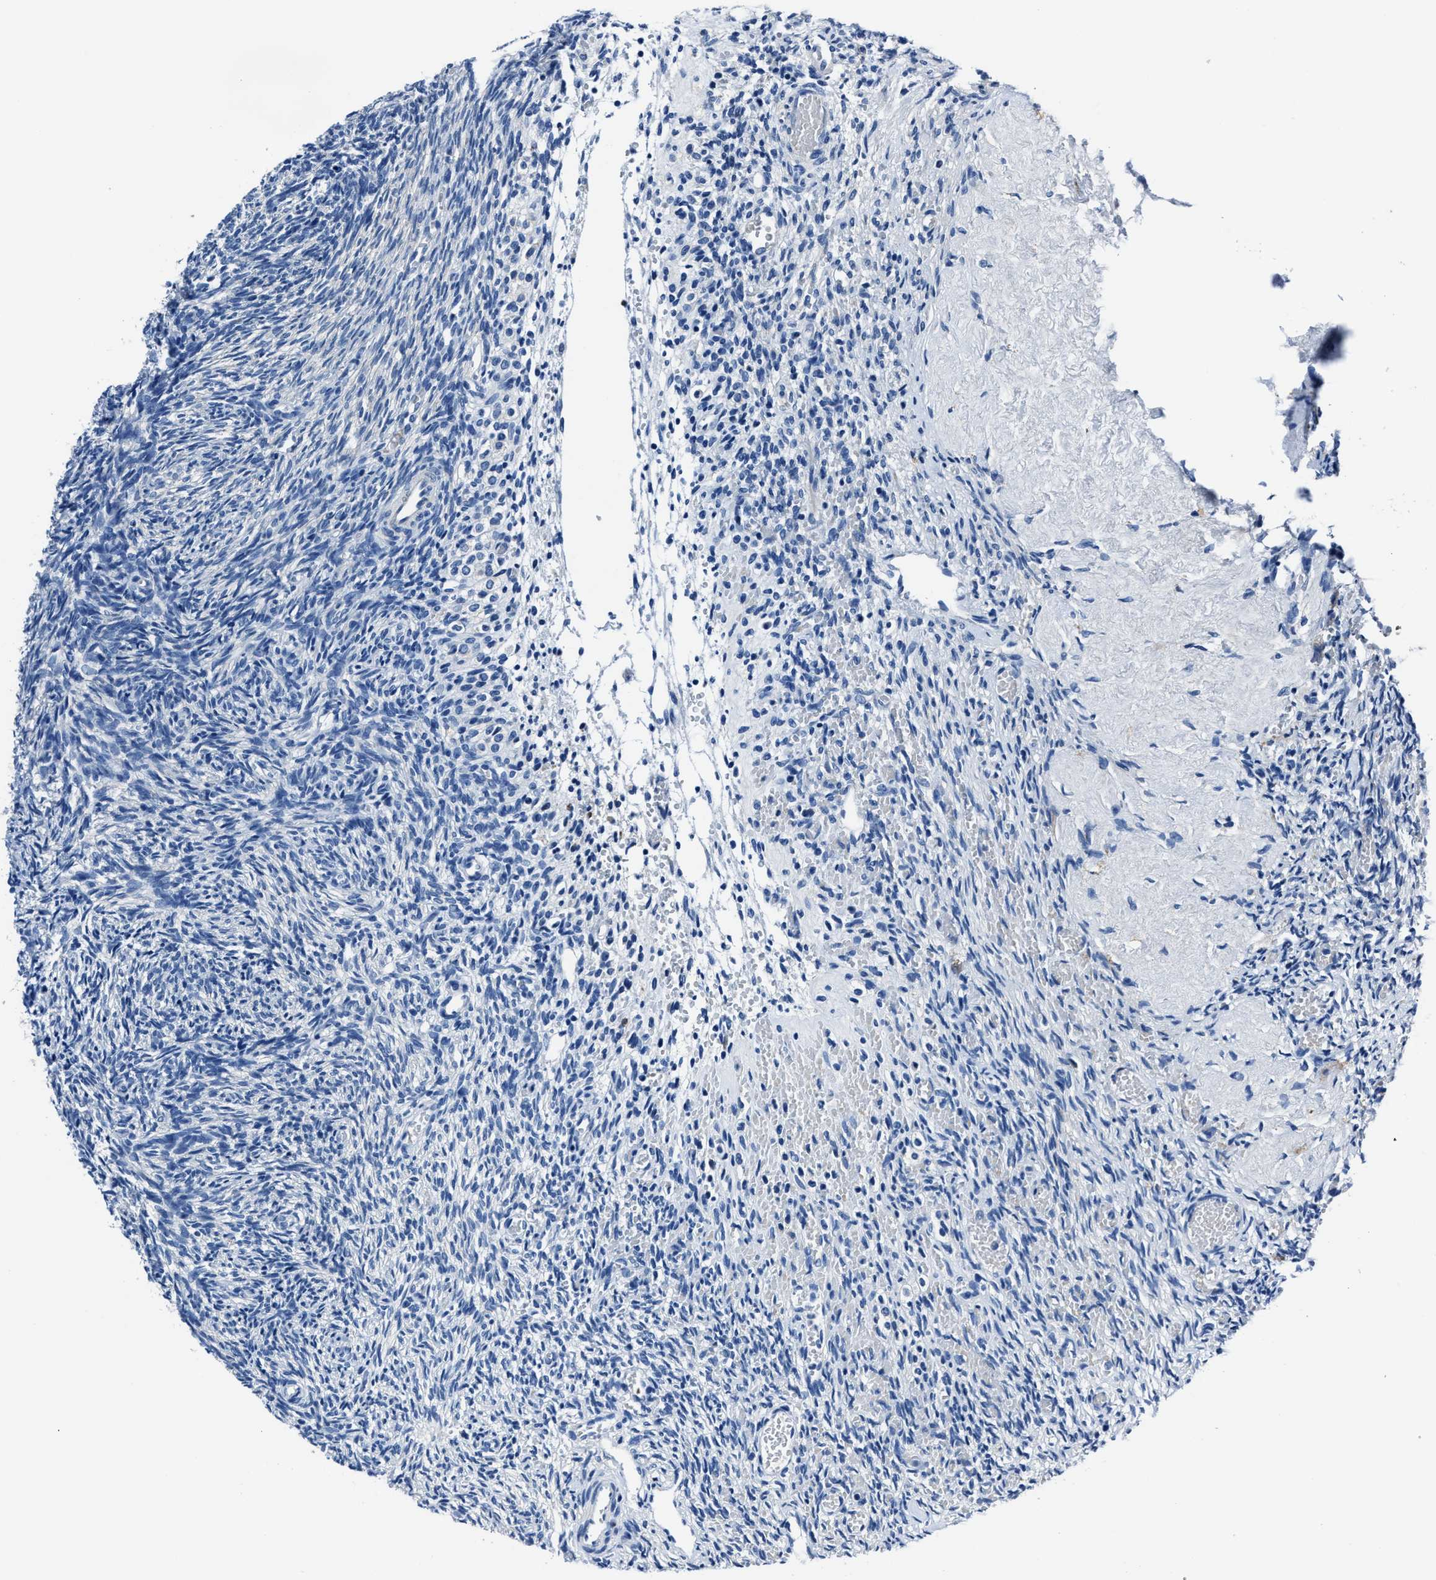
{"staining": {"intensity": "negative", "quantity": "none", "location": "none"}, "tissue": "ovary", "cell_type": "Ovarian stroma cells", "image_type": "normal", "snomed": [{"axis": "morphology", "description": "Normal tissue, NOS"}, {"axis": "topography", "description": "Ovary"}], "caption": "Immunohistochemistry histopathology image of unremarkable ovary stained for a protein (brown), which reveals no positivity in ovarian stroma cells.", "gene": "NACAD", "patient": {"sex": "female", "age": 41}}